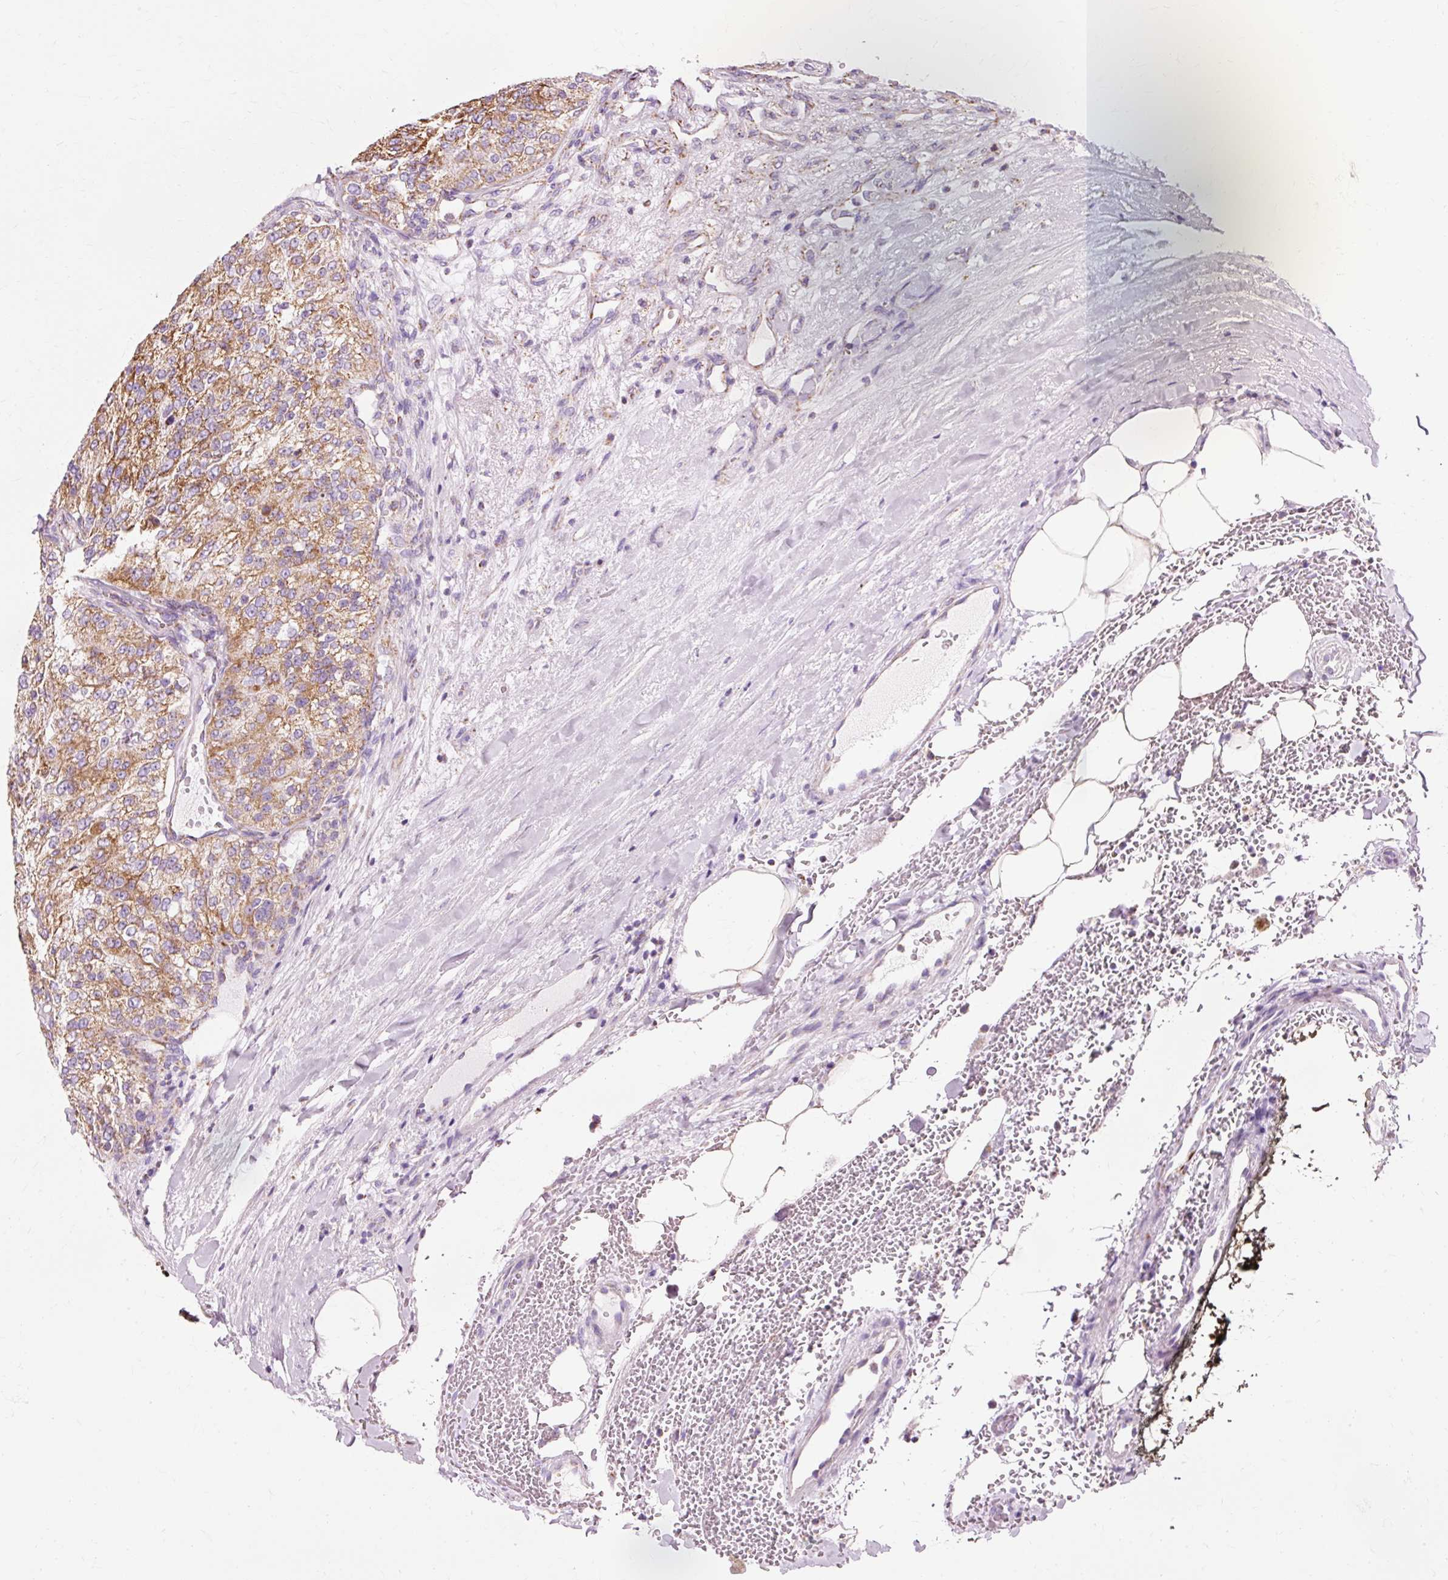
{"staining": {"intensity": "moderate", "quantity": ">75%", "location": "cytoplasmic/membranous"}, "tissue": "renal cancer", "cell_type": "Tumor cells", "image_type": "cancer", "snomed": [{"axis": "morphology", "description": "Adenocarcinoma, NOS"}, {"axis": "topography", "description": "Kidney"}], "caption": "Immunohistochemistry (IHC) staining of renal cancer (adenocarcinoma), which reveals medium levels of moderate cytoplasmic/membranous expression in about >75% of tumor cells indicating moderate cytoplasmic/membranous protein staining. The staining was performed using DAB (brown) for protein detection and nuclei were counterstained in hematoxylin (blue).", "gene": "ATP5PO", "patient": {"sex": "female", "age": 63}}